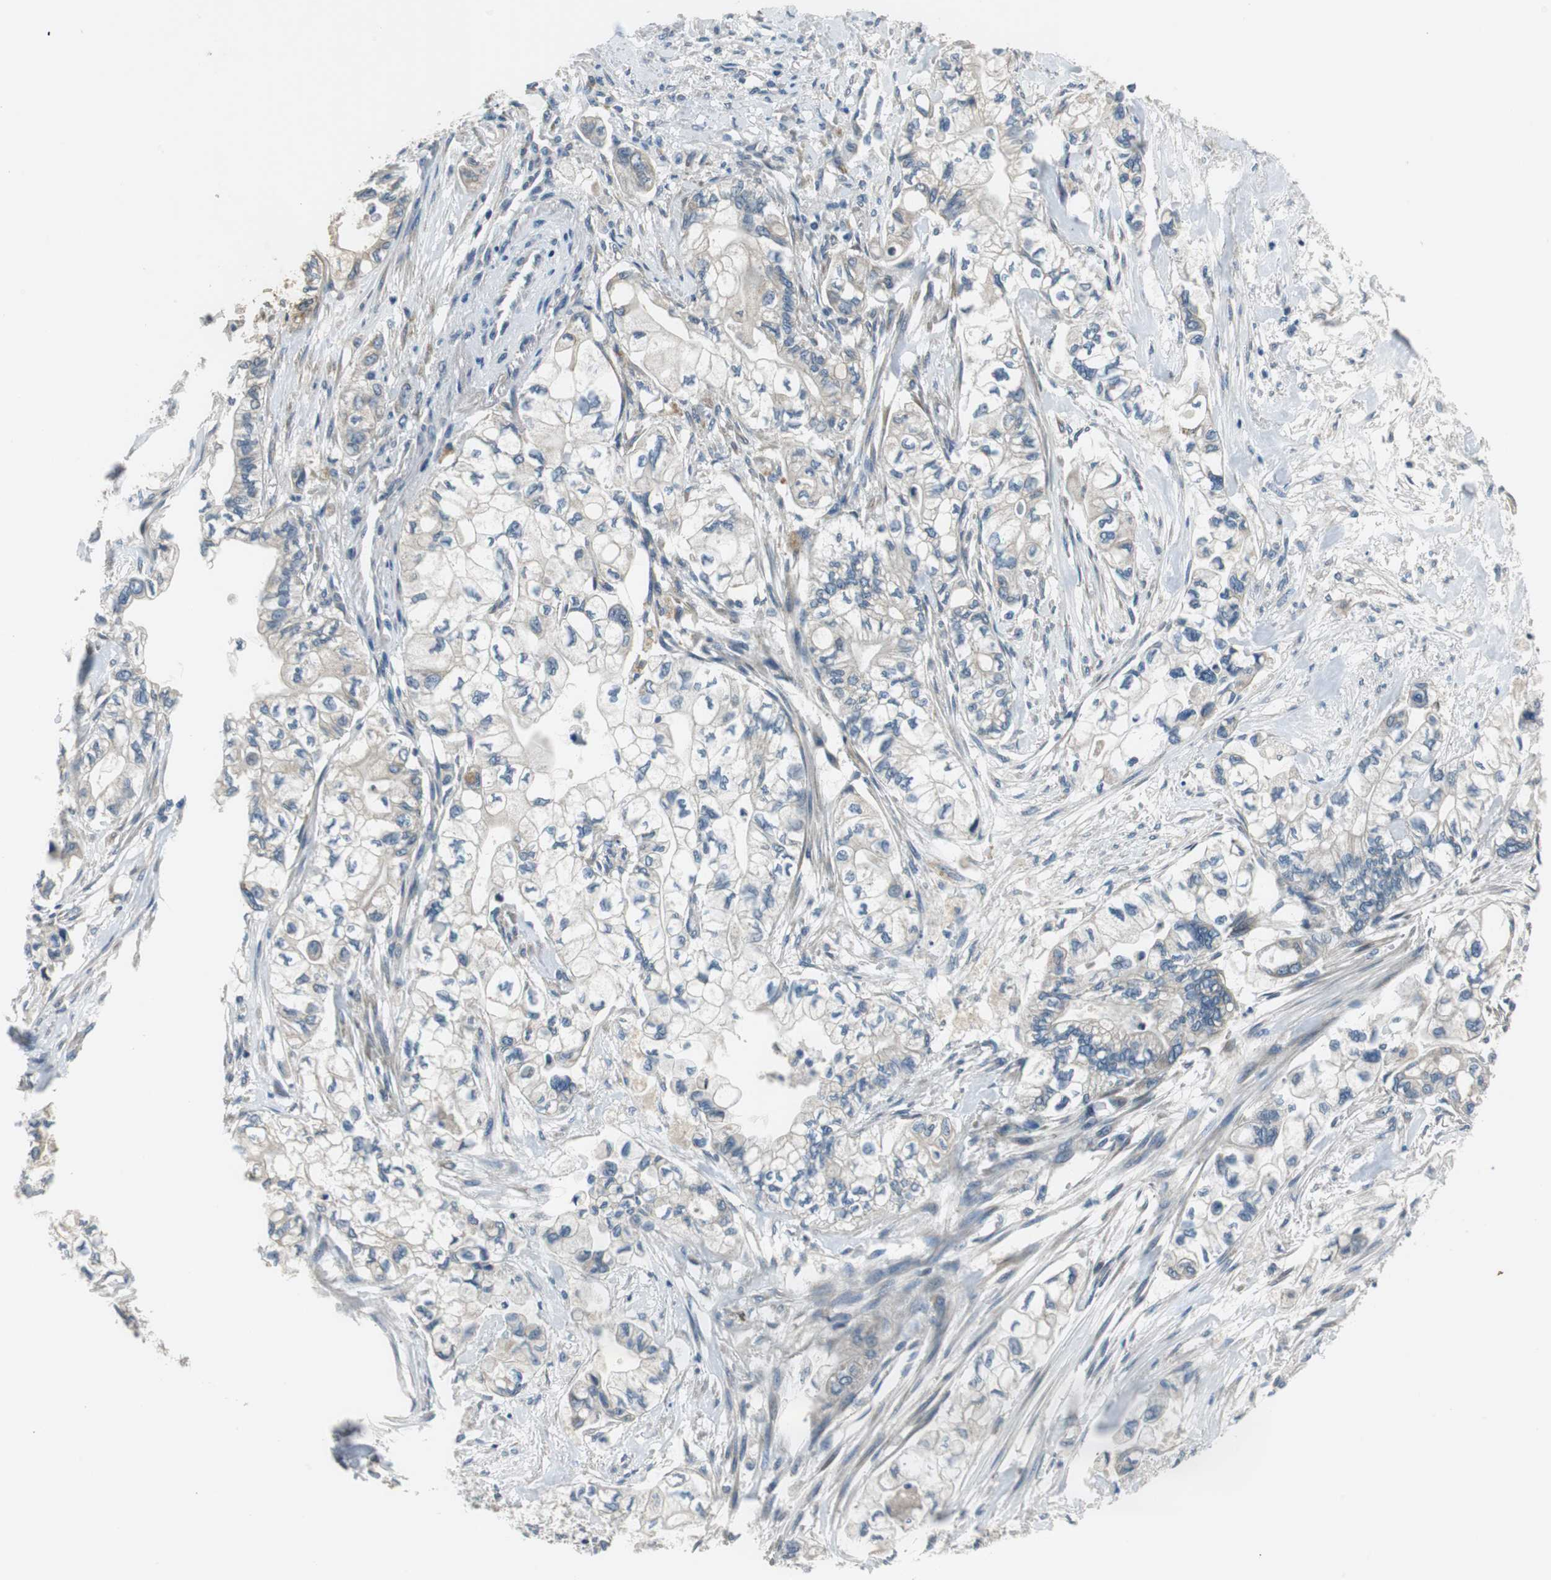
{"staining": {"intensity": "negative", "quantity": "none", "location": "none"}, "tissue": "pancreatic cancer", "cell_type": "Tumor cells", "image_type": "cancer", "snomed": [{"axis": "morphology", "description": "Adenocarcinoma, NOS"}, {"axis": "topography", "description": "Pancreas"}], "caption": "Immunohistochemical staining of human pancreatic adenocarcinoma displays no significant expression in tumor cells.", "gene": "FADS2", "patient": {"sex": "male", "age": 79}}